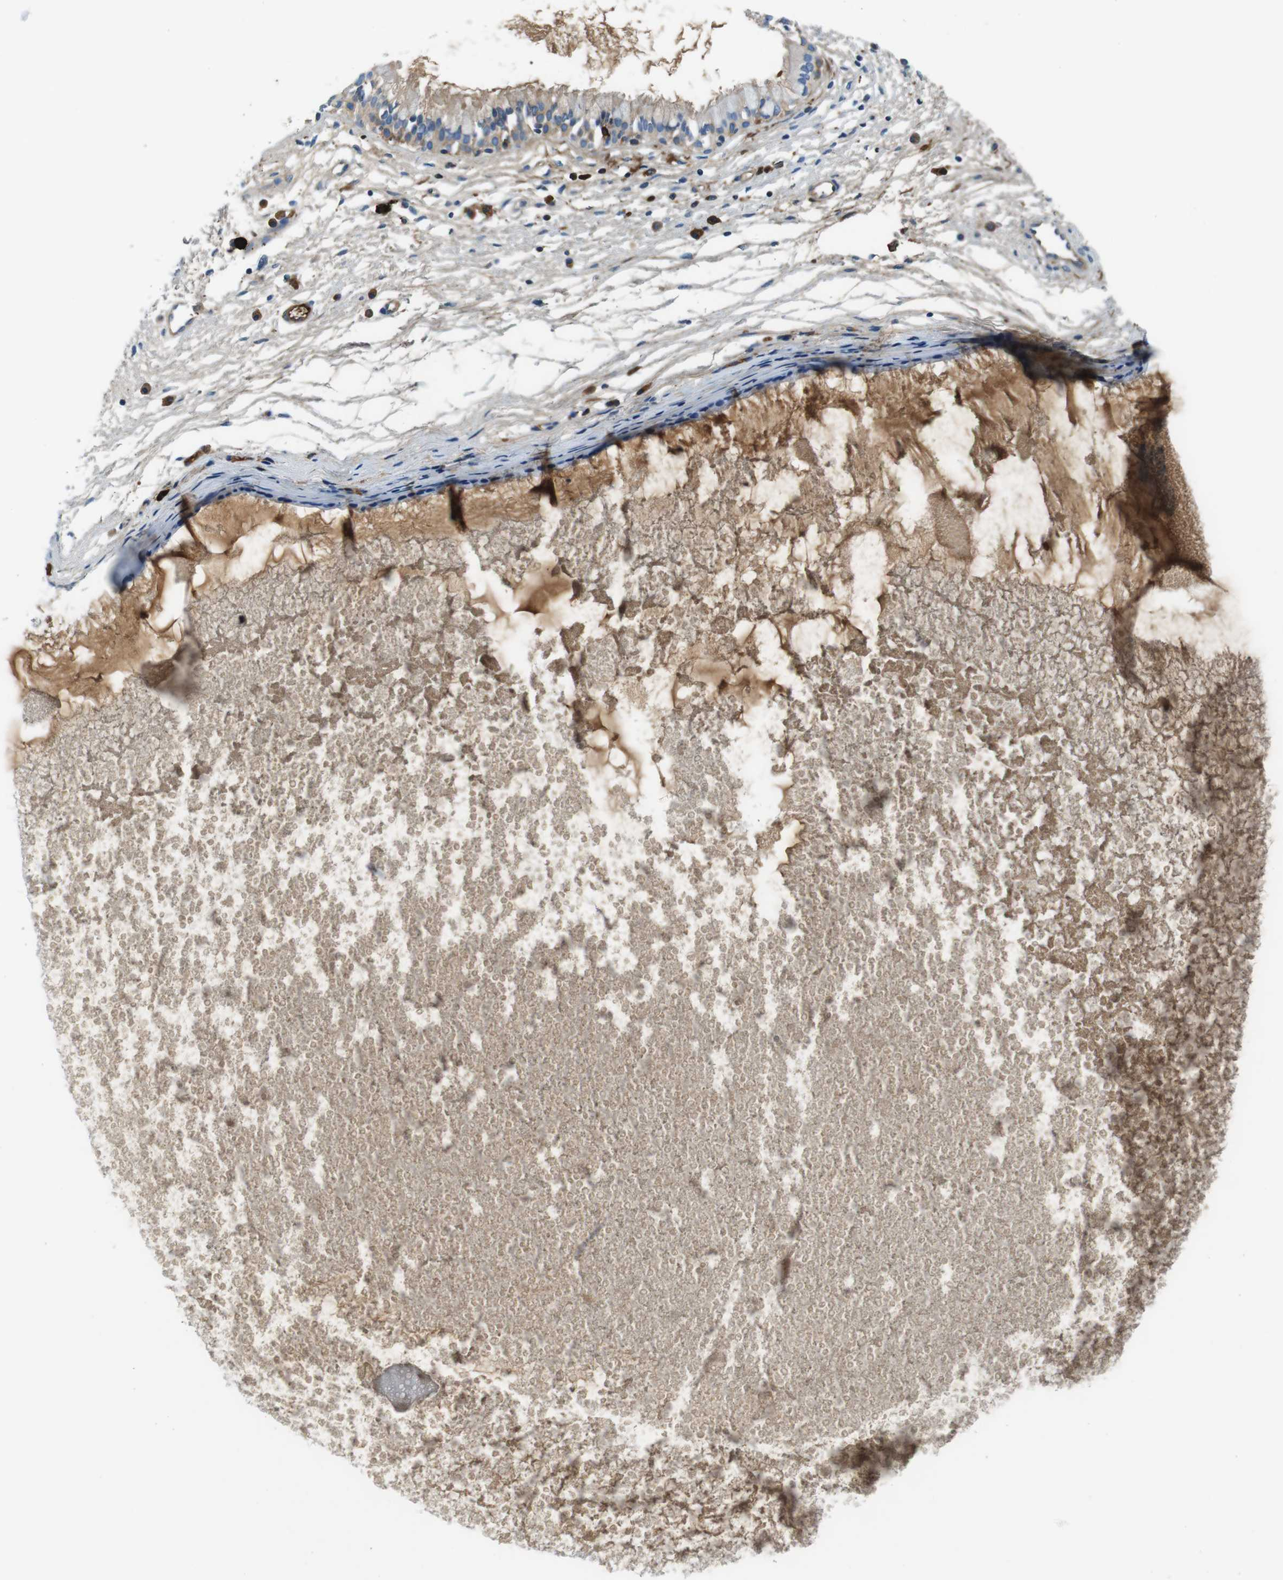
{"staining": {"intensity": "negative", "quantity": "none", "location": "none"}, "tissue": "nasopharynx", "cell_type": "Respiratory epithelial cells", "image_type": "normal", "snomed": [{"axis": "morphology", "description": "Normal tissue, NOS"}, {"axis": "topography", "description": "Nasopharynx"}], "caption": "A high-resolution histopathology image shows immunohistochemistry staining of normal nasopharynx, which exhibits no significant expression in respiratory epithelial cells.", "gene": "IGHD", "patient": {"sex": "male", "age": 21}}